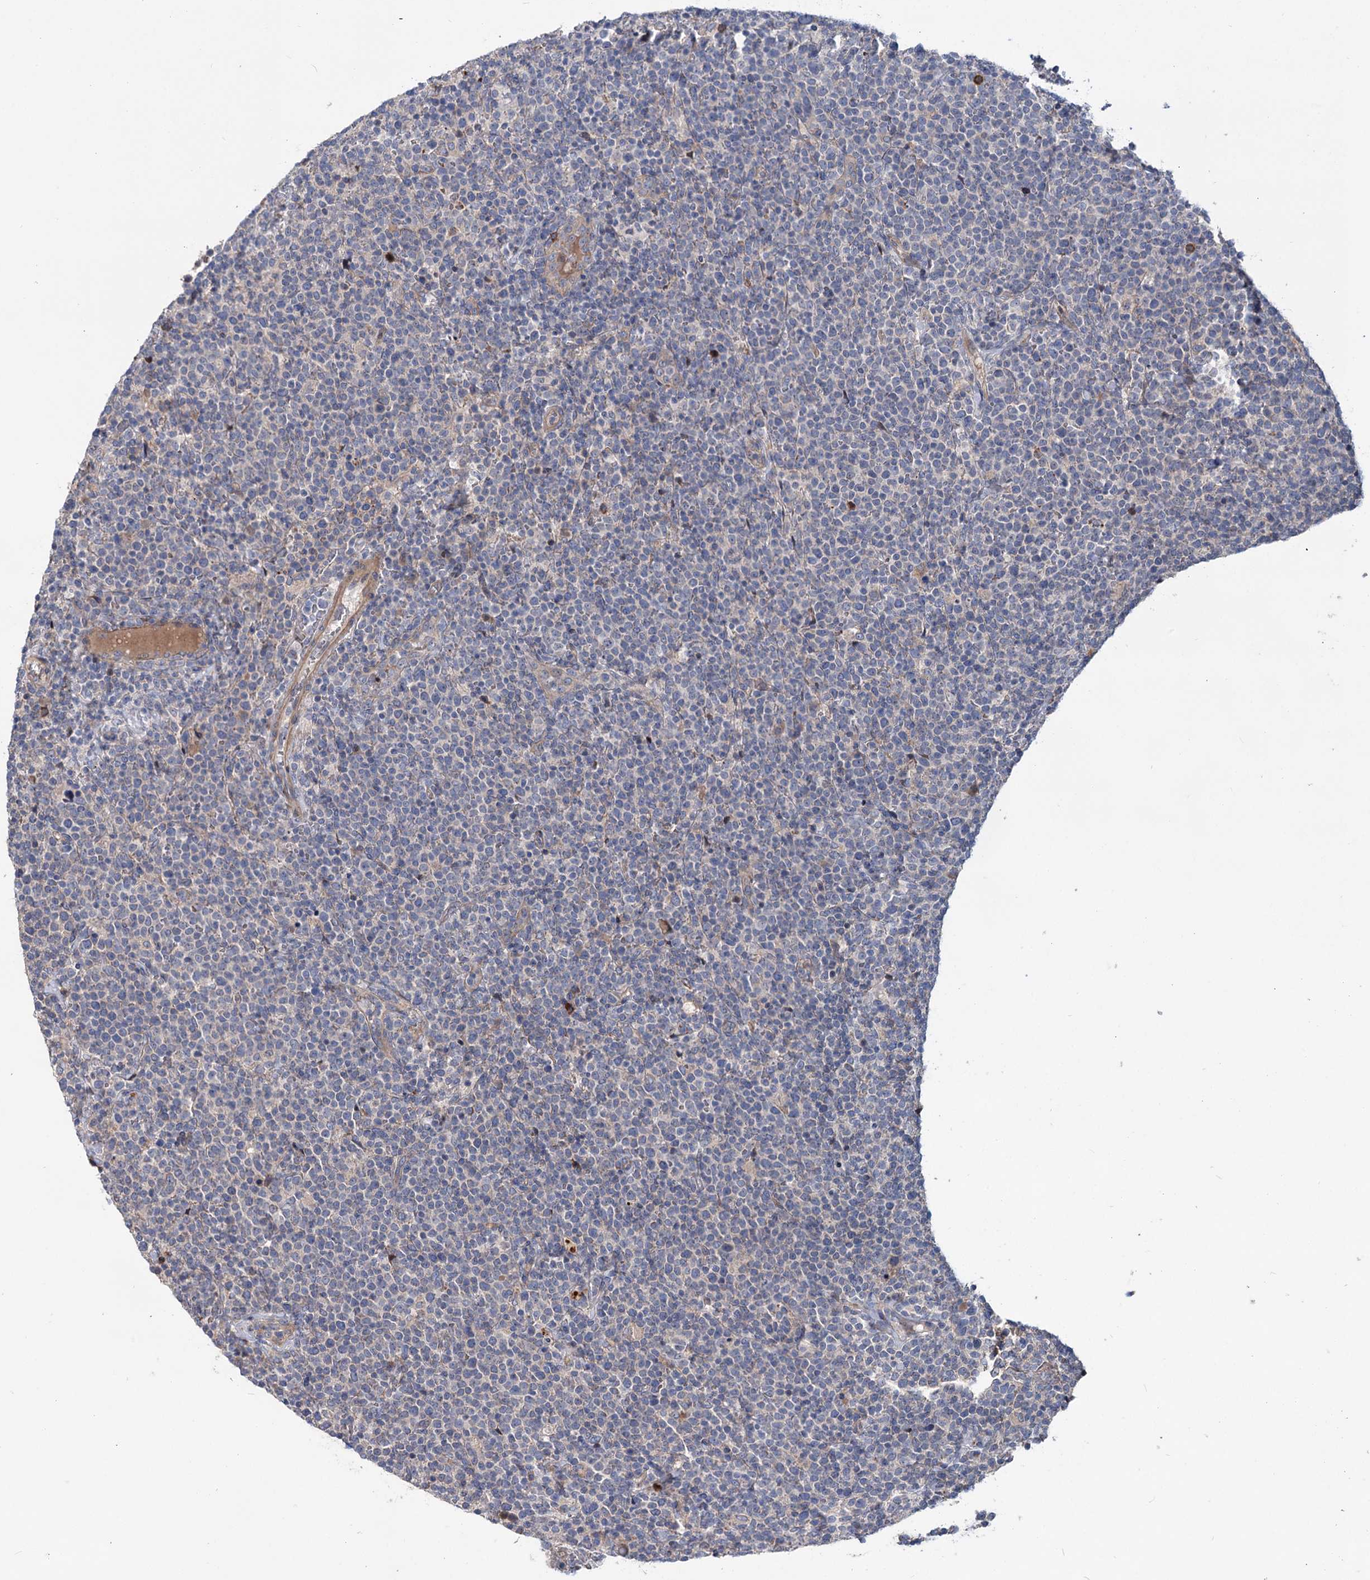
{"staining": {"intensity": "negative", "quantity": "none", "location": "none"}, "tissue": "lymphoma", "cell_type": "Tumor cells", "image_type": "cancer", "snomed": [{"axis": "morphology", "description": "Malignant lymphoma, non-Hodgkin's type, High grade"}, {"axis": "topography", "description": "Lymph node"}], "caption": "The IHC histopathology image has no significant positivity in tumor cells of high-grade malignant lymphoma, non-Hodgkin's type tissue.", "gene": "PTDSS2", "patient": {"sex": "male", "age": 61}}